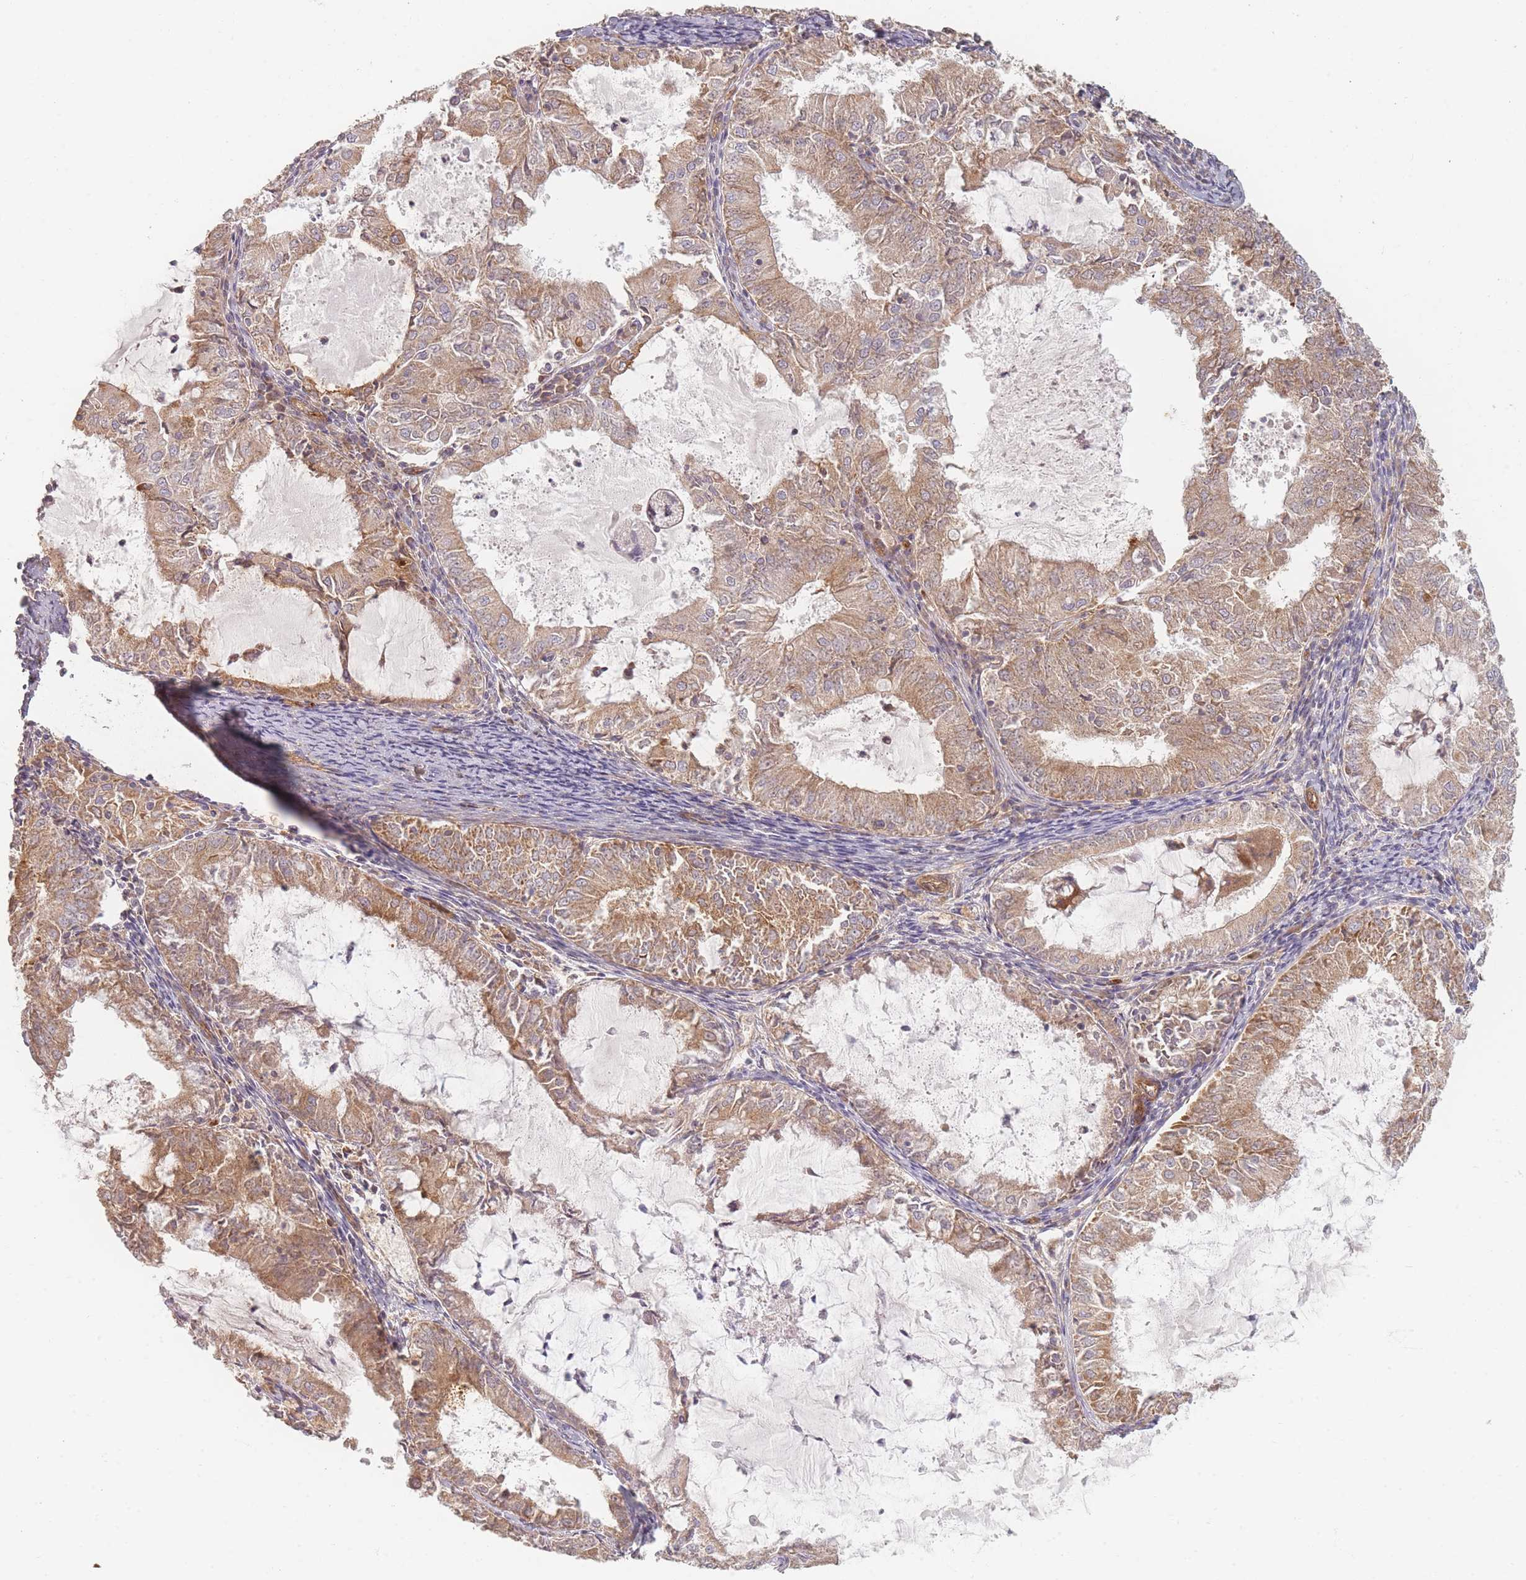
{"staining": {"intensity": "moderate", "quantity": ">75%", "location": "cytoplasmic/membranous"}, "tissue": "endometrial cancer", "cell_type": "Tumor cells", "image_type": "cancer", "snomed": [{"axis": "morphology", "description": "Adenocarcinoma, NOS"}, {"axis": "topography", "description": "Endometrium"}], "caption": "An image showing moderate cytoplasmic/membranous staining in about >75% of tumor cells in adenocarcinoma (endometrial), as visualized by brown immunohistochemical staining.", "gene": "MRPS6", "patient": {"sex": "female", "age": 57}}